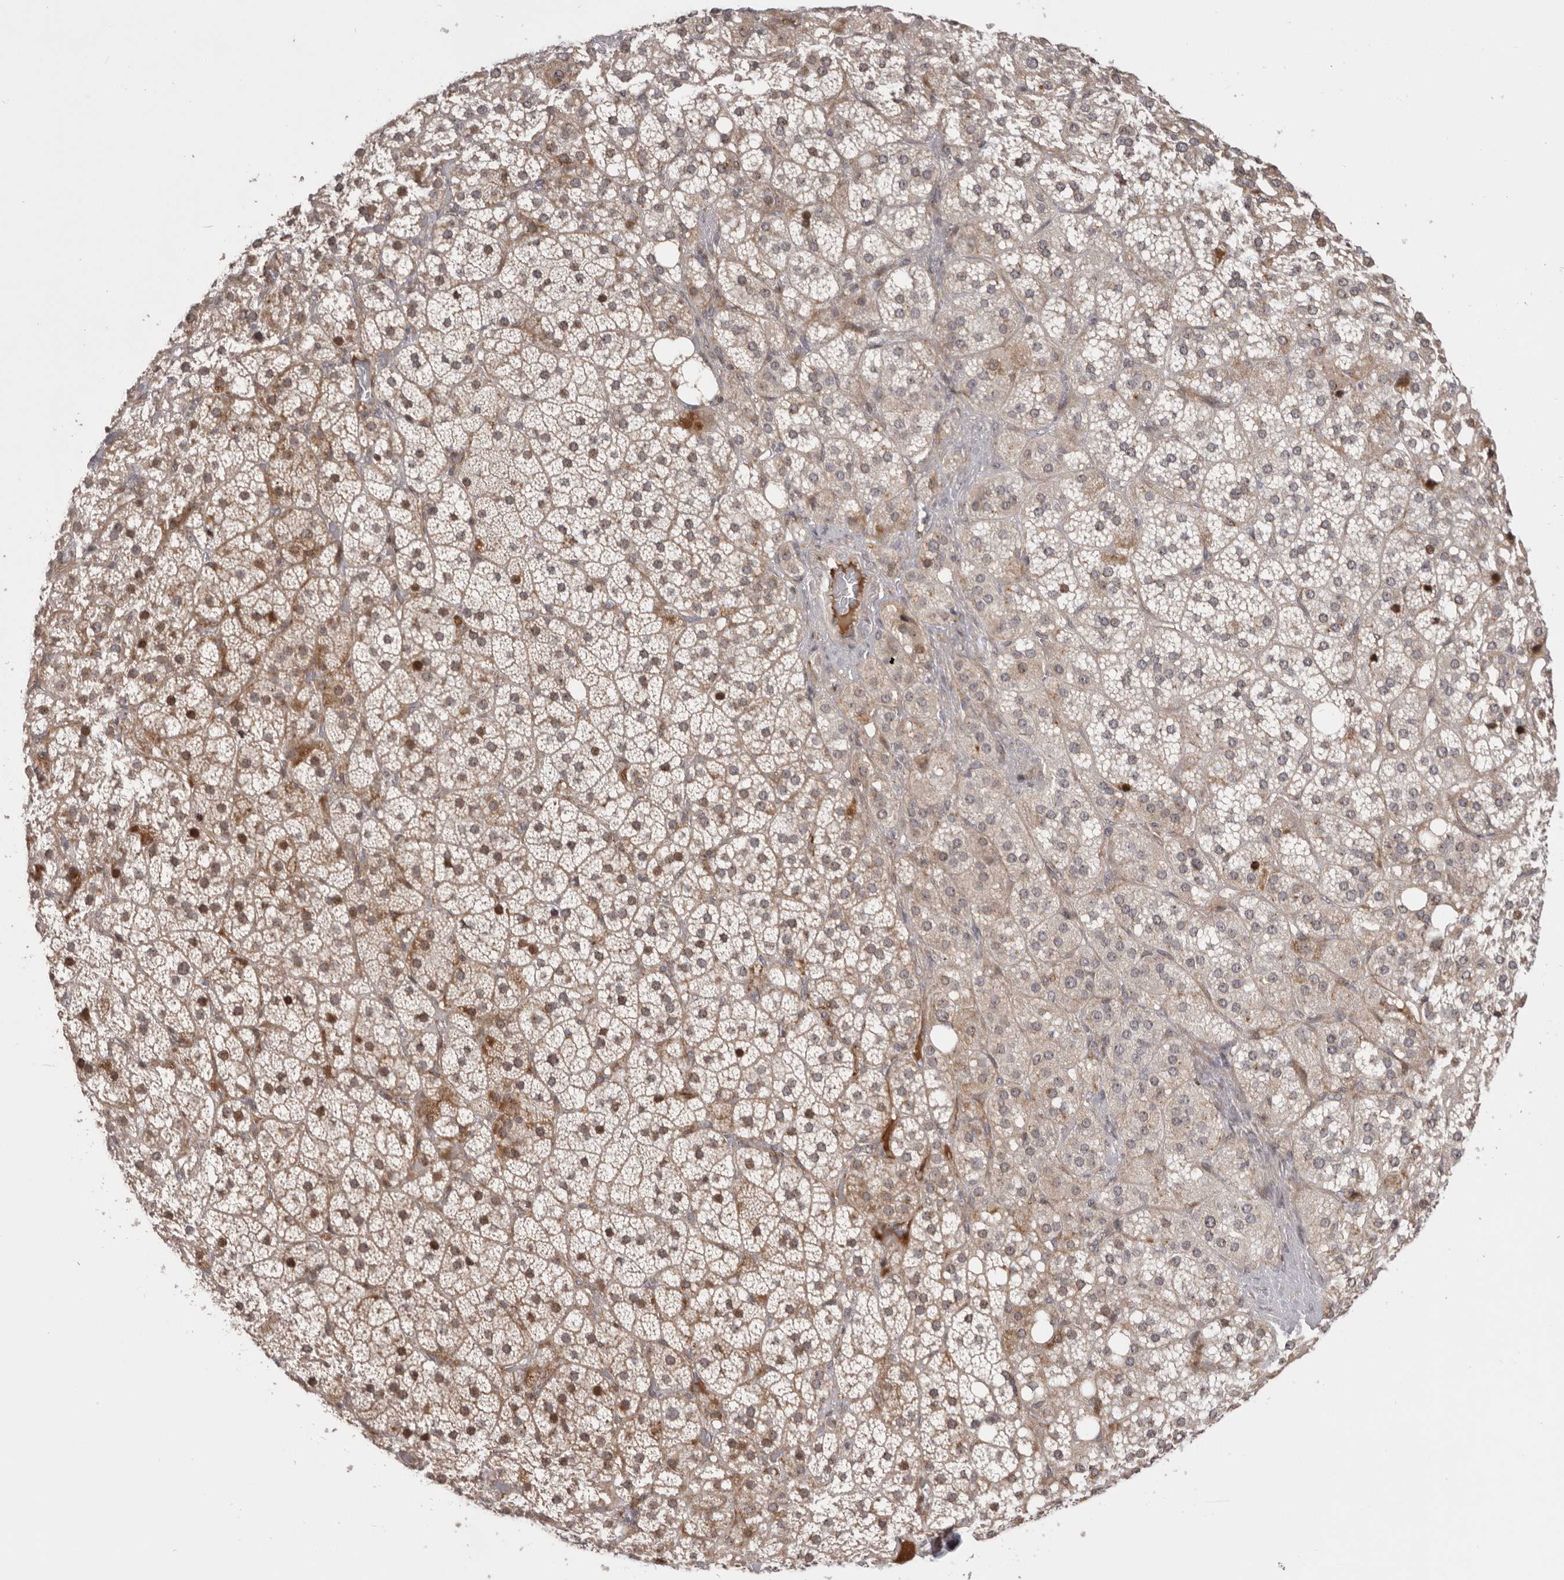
{"staining": {"intensity": "strong", "quantity": "25%-75%", "location": "cytoplasmic/membranous,nuclear"}, "tissue": "adrenal gland", "cell_type": "Glandular cells", "image_type": "normal", "snomed": [{"axis": "morphology", "description": "Normal tissue, NOS"}, {"axis": "topography", "description": "Adrenal gland"}], "caption": "Immunohistochemical staining of normal human adrenal gland demonstrates 25%-75% levels of strong cytoplasmic/membranous,nuclear protein staining in approximately 25%-75% of glandular cells. Immunohistochemistry stains the protein in brown and the nuclei are stained blue.", "gene": "AZIN1", "patient": {"sex": "female", "age": 59}}